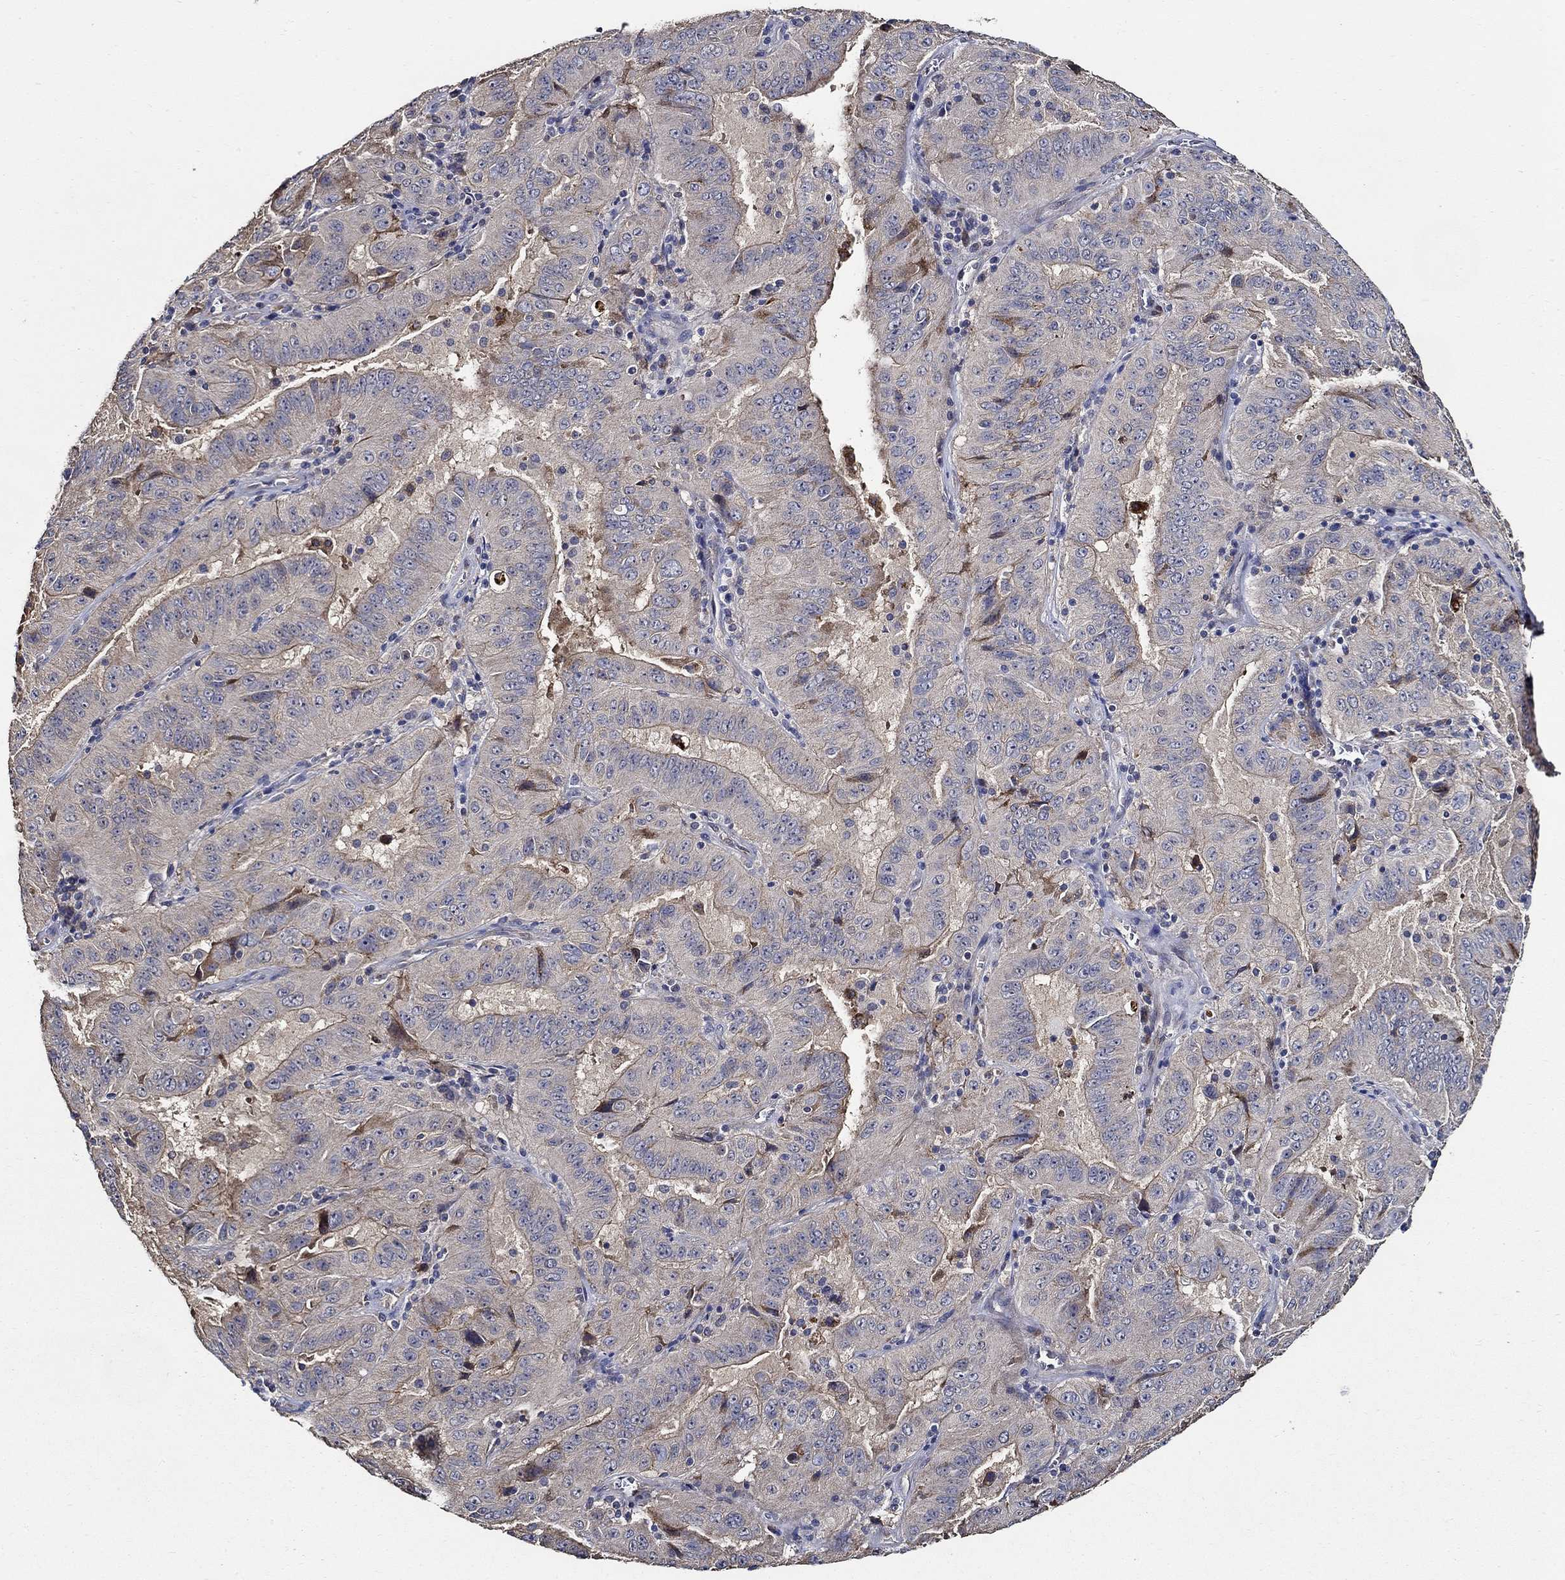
{"staining": {"intensity": "moderate", "quantity": "<25%", "location": "cytoplasmic/membranous"}, "tissue": "pancreatic cancer", "cell_type": "Tumor cells", "image_type": "cancer", "snomed": [{"axis": "morphology", "description": "Adenocarcinoma, NOS"}, {"axis": "topography", "description": "Pancreas"}], "caption": "Immunohistochemistry (IHC) micrograph of neoplastic tissue: pancreatic cancer (adenocarcinoma) stained using immunohistochemistry (IHC) demonstrates low levels of moderate protein expression localized specifically in the cytoplasmic/membranous of tumor cells, appearing as a cytoplasmic/membranous brown color.", "gene": "WDR53", "patient": {"sex": "male", "age": 63}}